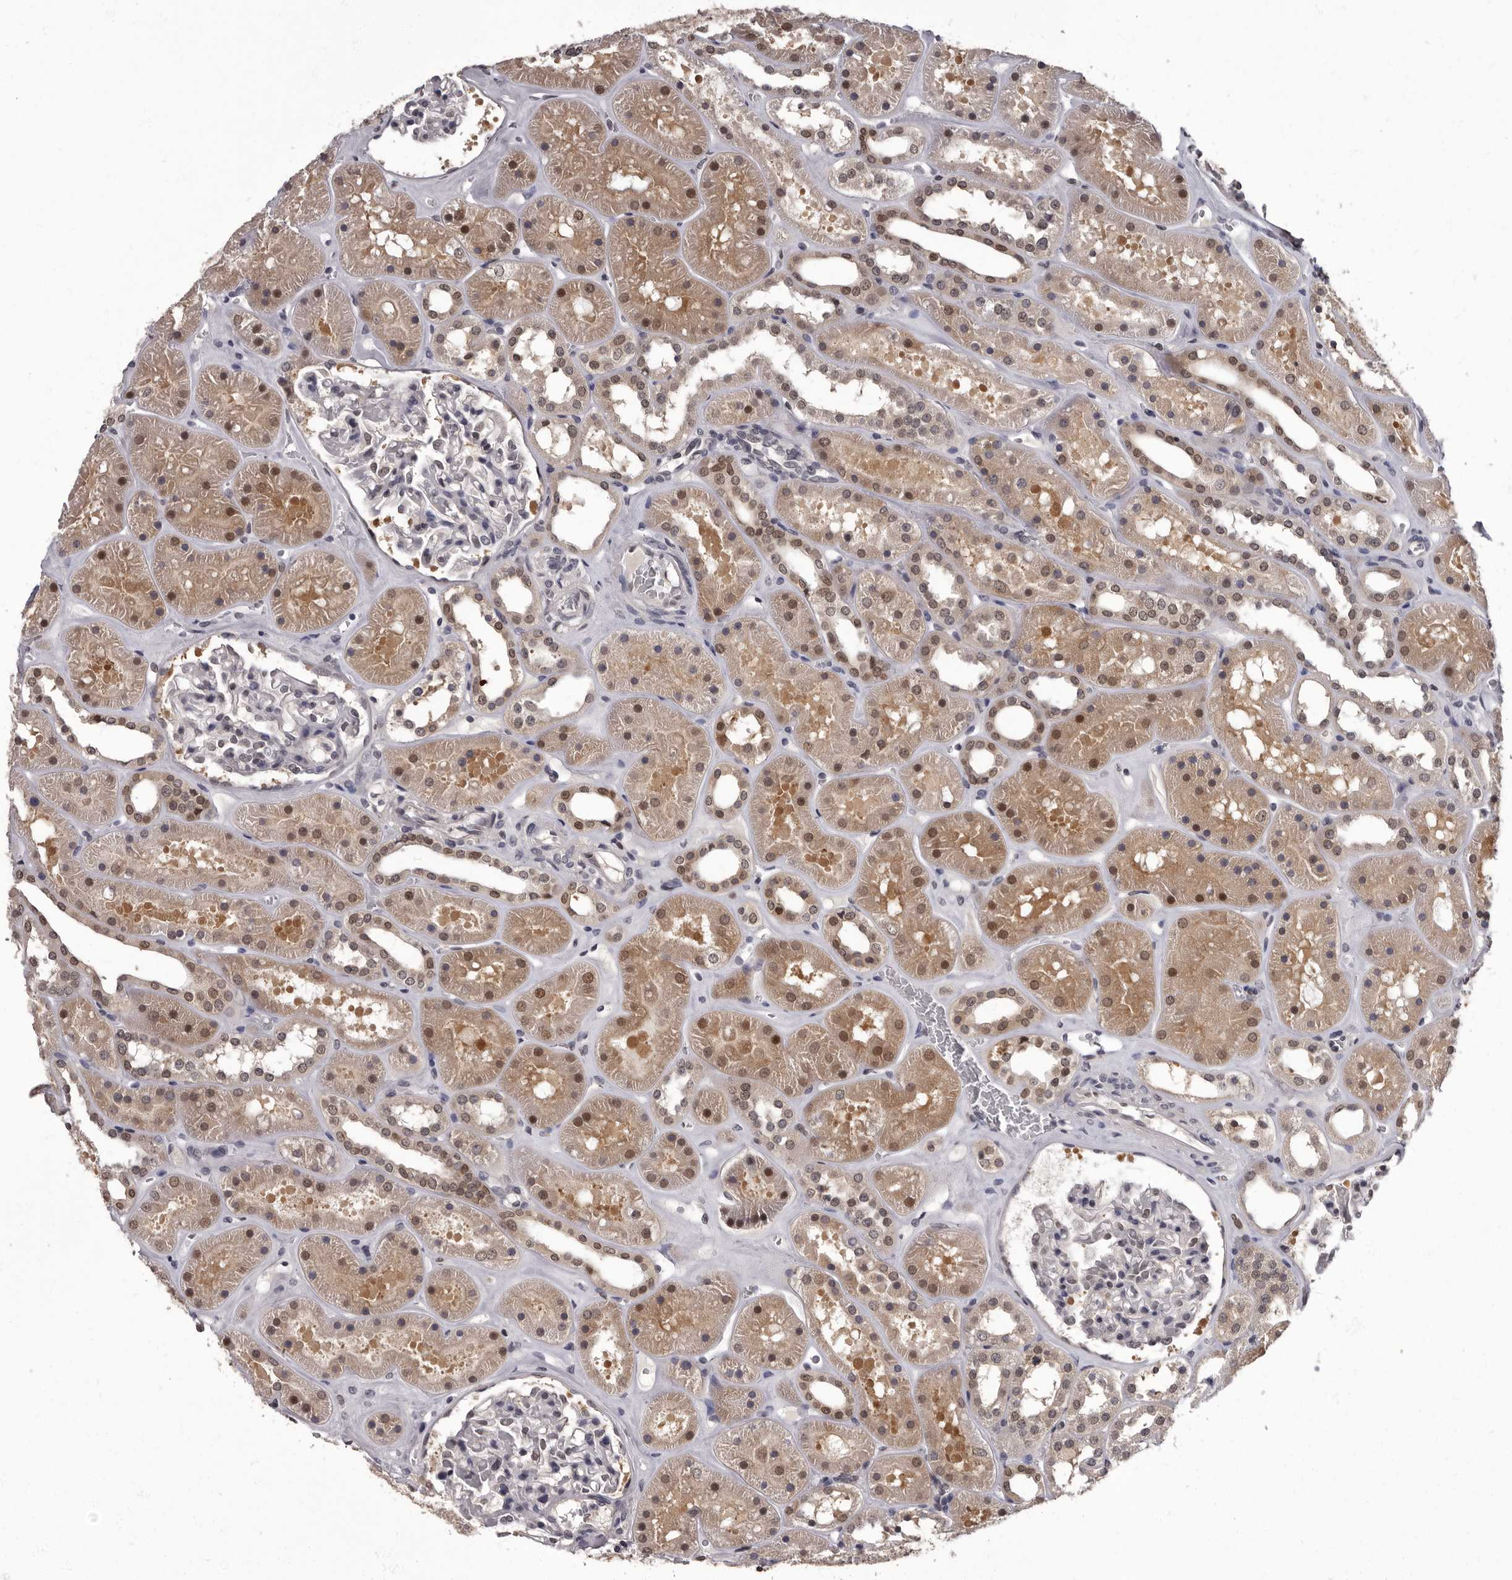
{"staining": {"intensity": "moderate", "quantity": "<25%", "location": "nuclear"}, "tissue": "kidney", "cell_type": "Cells in glomeruli", "image_type": "normal", "snomed": [{"axis": "morphology", "description": "Normal tissue, NOS"}, {"axis": "topography", "description": "Kidney"}], "caption": "Immunohistochemical staining of benign kidney shows moderate nuclear protein positivity in about <25% of cells in glomeruli.", "gene": "C1orf50", "patient": {"sex": "female", "age": 41}}